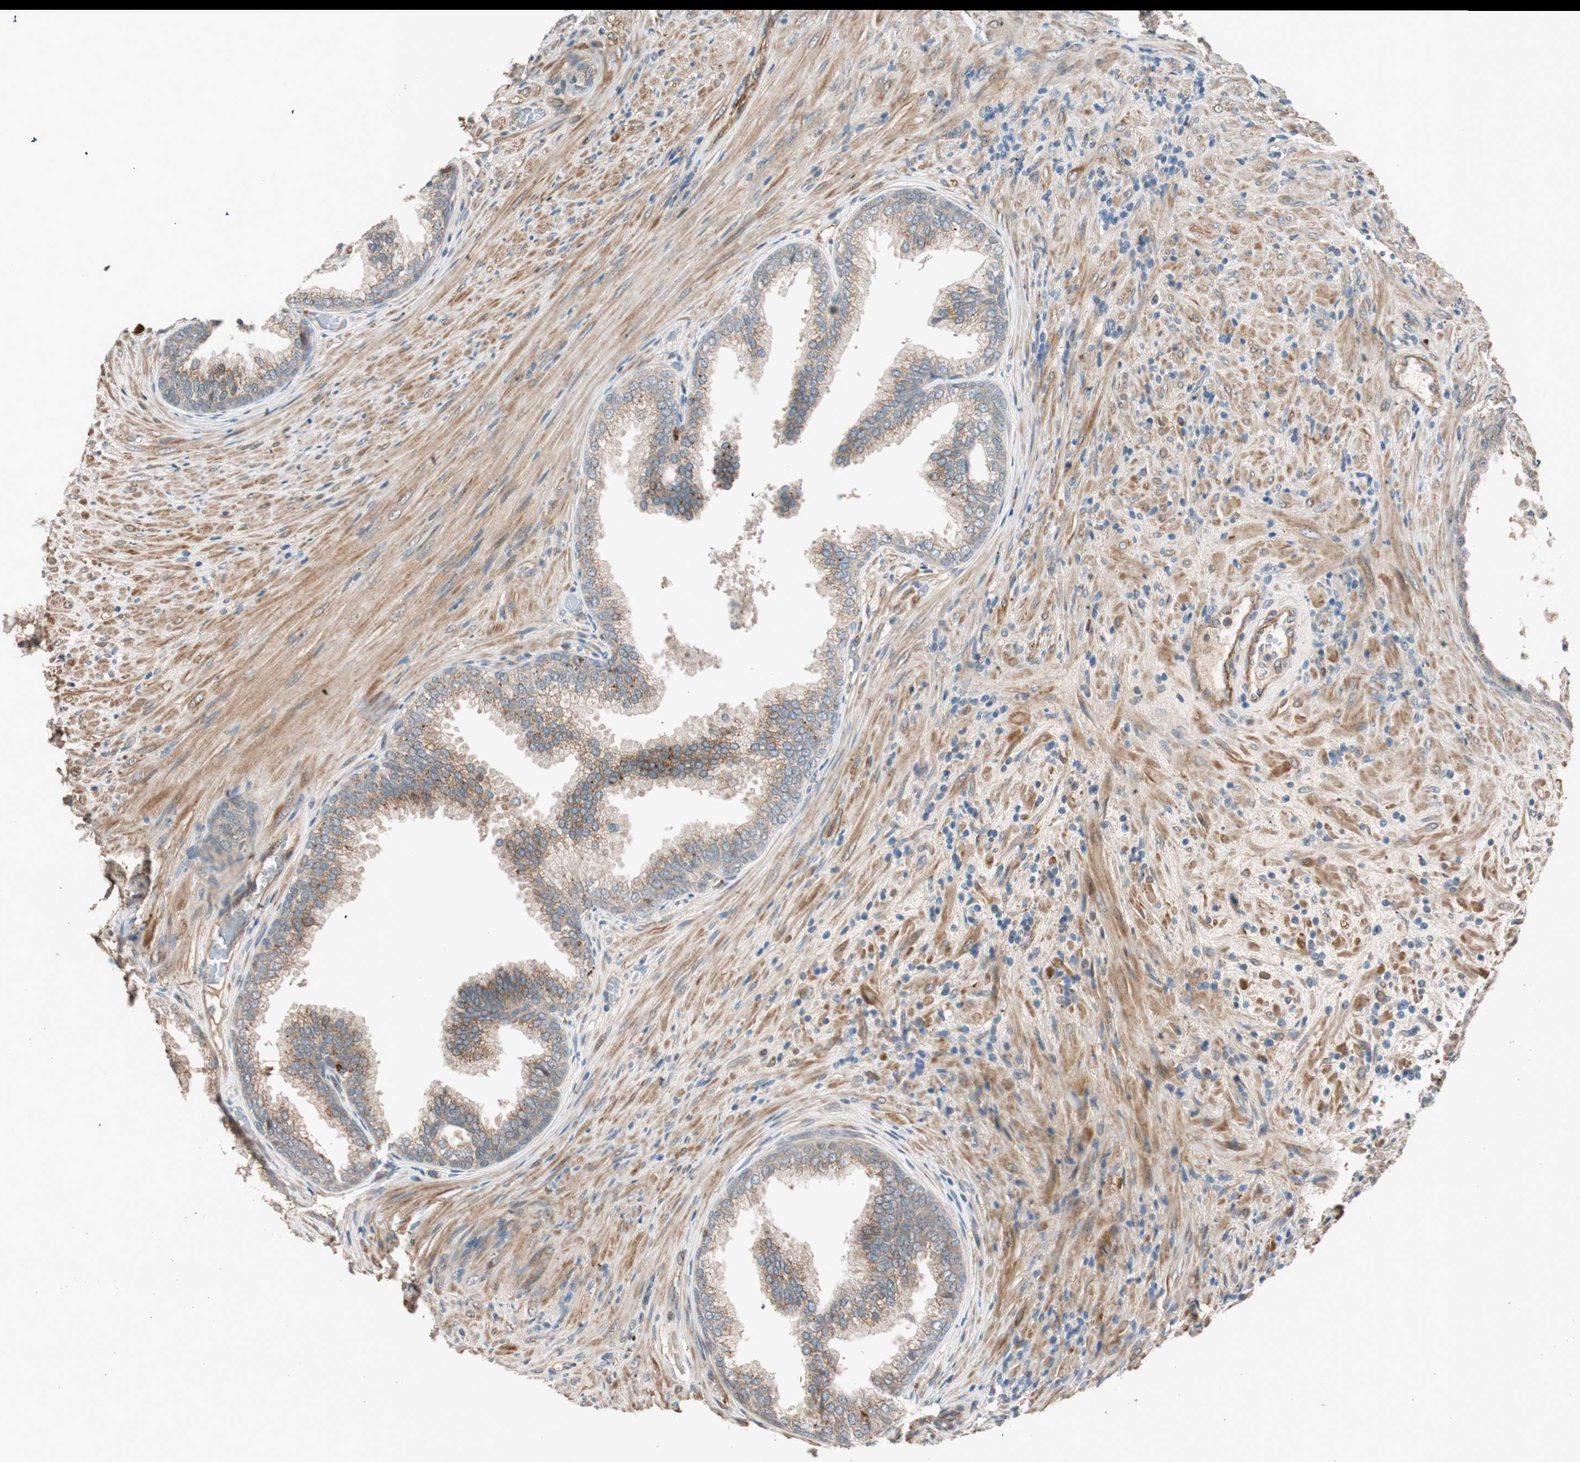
{"staining": {"intensity": "moderate", "quantity": "25%-75%", "location": "cytoplasmic/membranous"}, "tissue": "prostate", "cell_type": "Glandular cells", "image_type": "normal", "snomed": [{"axis": "morphology", "description": "Normal tissue, NOS"}, {"axis": "topography", "description": "Prostate"}], "caption": "Normal prostate exhibits moderate cytoplasmic/membranous positivity in about 25%-75% of glandular cells.", "gene": "EPHA6", "patient": {"sex": "male", "age": 76}}